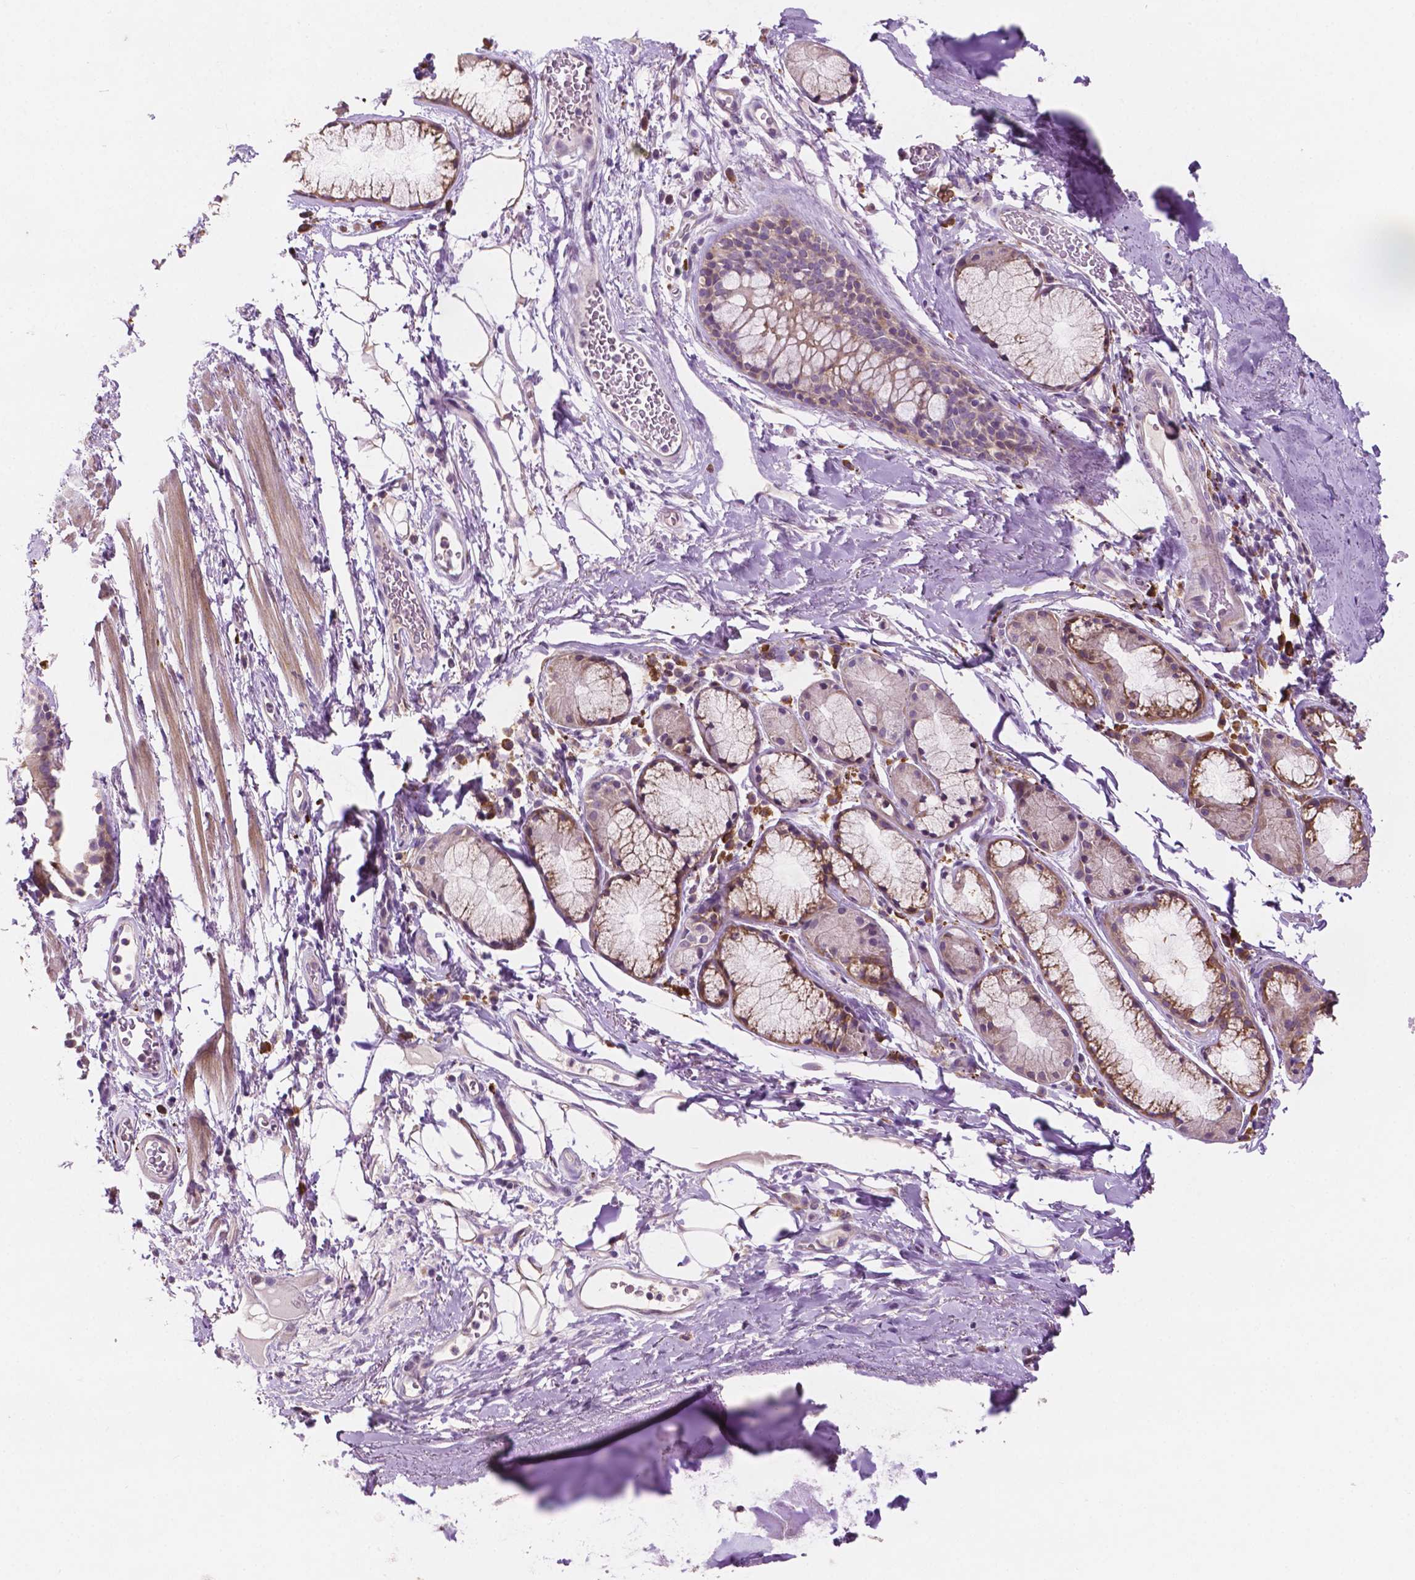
{"staining": {"intensity": "weak", "quantity": ">75%", "location": "nuclear"}, "tissue": "adipose tissue", "cell_type": "Adipocytes", "image_type": "normal", "snomed": [{"axis": "morphology", "description": "Normal tissue, NOS"}, {"axis": "topography", "description": "Bronchus"}, {"axis": "topography", "description": "Lung"}], "caption": "IHC (DAB) staining of normal human adipose tissue reveals weak nuclear protein expression in approximately >75% of adipocytes.", "gene": "LRP1B", "patient": {"sex": "female", "age": 57}}